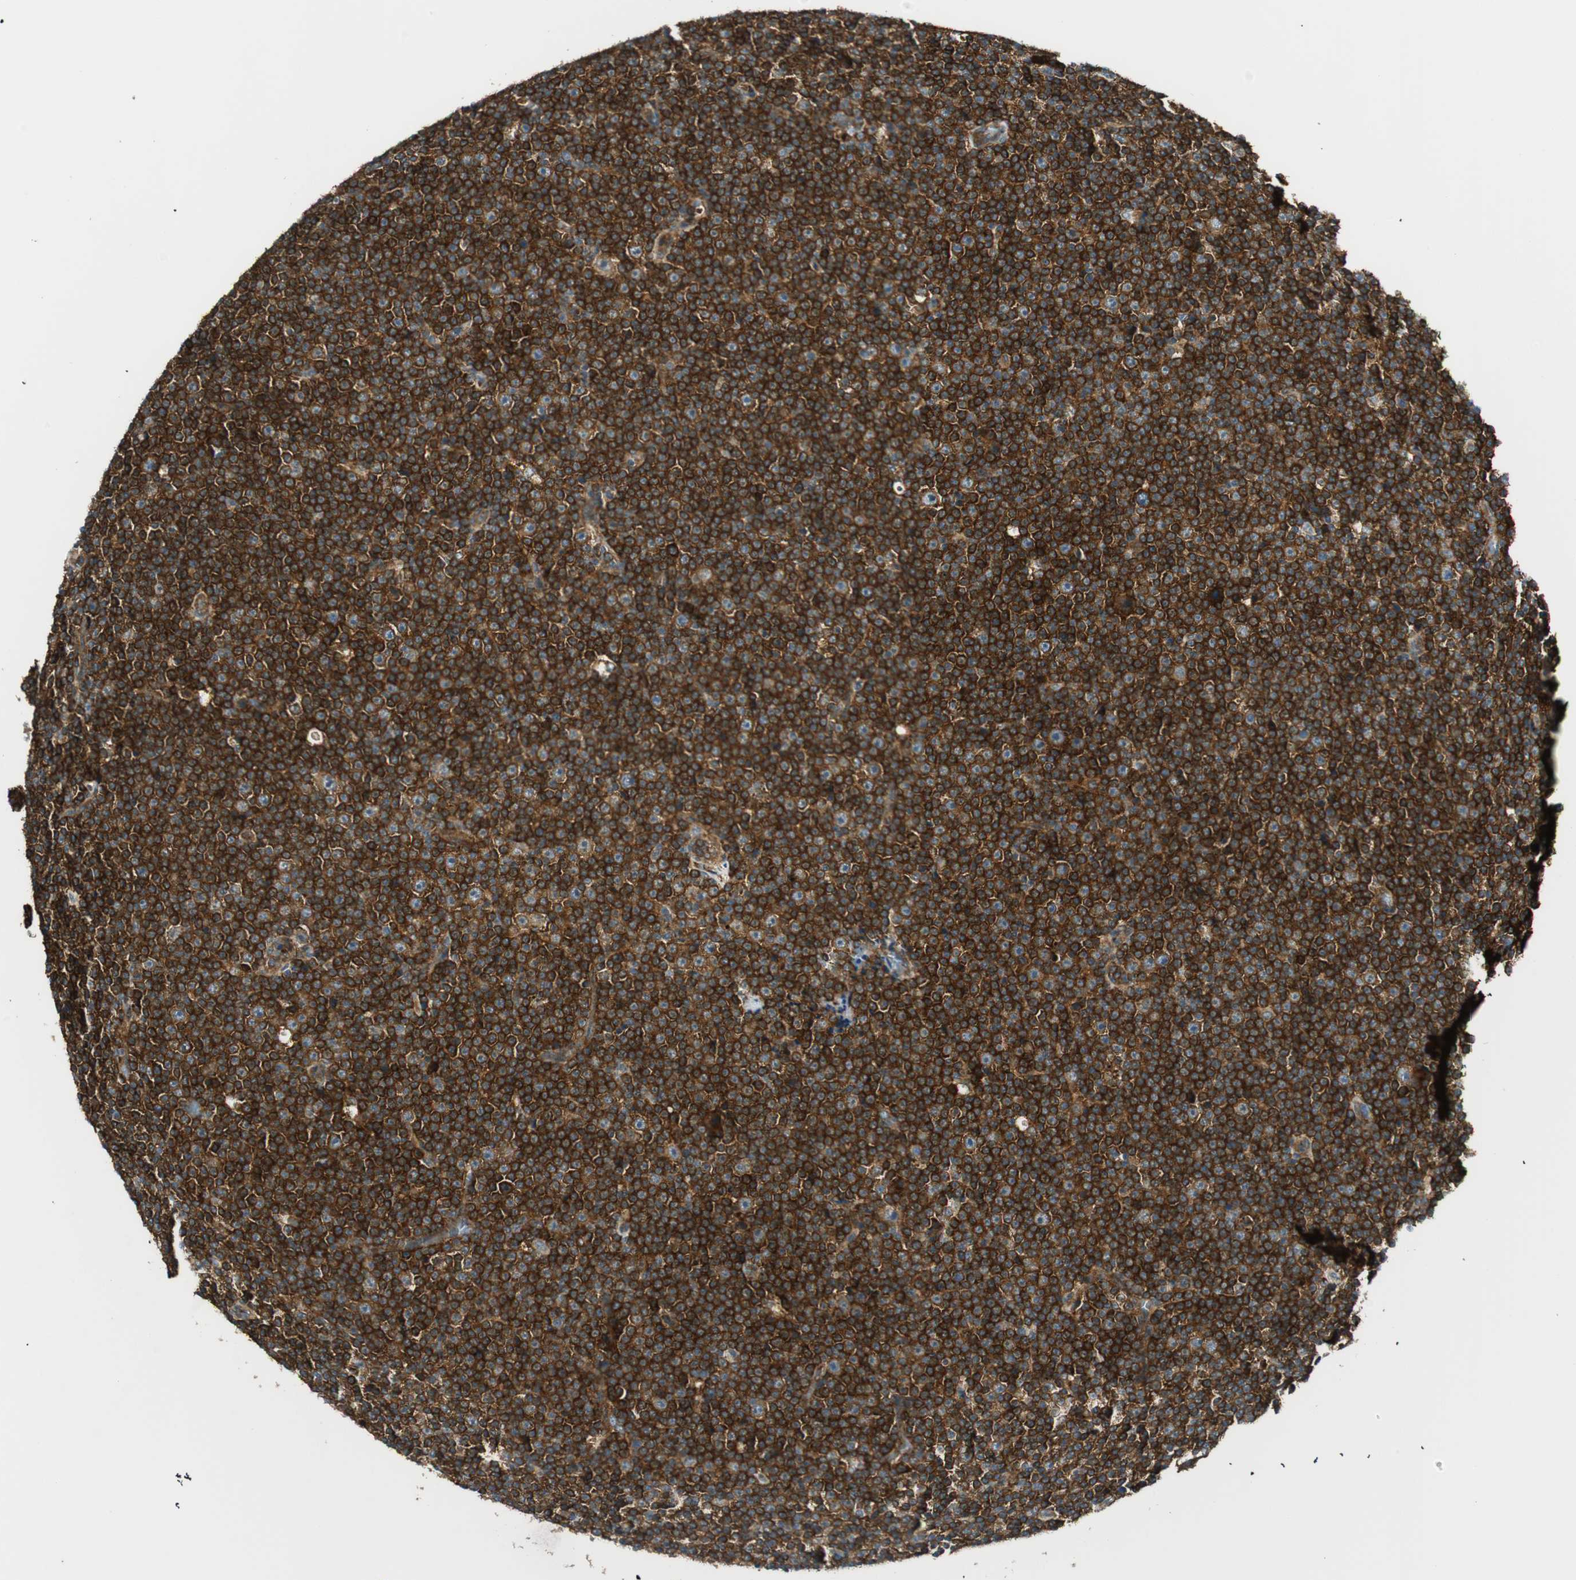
{"staining": {"intensity": "strong", "quantity": ">75%", "location": "cytoplasmic/membranous"}, "tissue": "lymphoma", "cell_type": "Tumor cells", "image_type": "cancer", "snomed": [{"axis": "morphology", "description": "Malignant lymphoma, non-Hodgkin's type, Low grade"}, {"axis": "topography", "description": "Lymph node"}], "caption": "The photomicrograph displays immunohistochemical staining of low-grade malignant lymphoma, non-Hodgkin's type. There is strong cytoplasmic/membranous expression is present in about >75% of tumor cells. Immunohistochemistry (ihc) stains the protein of interest in brown and the nuclei are stained blue.", "gene": "ABI1", "patient": {"sex": "female", "age": 67}}